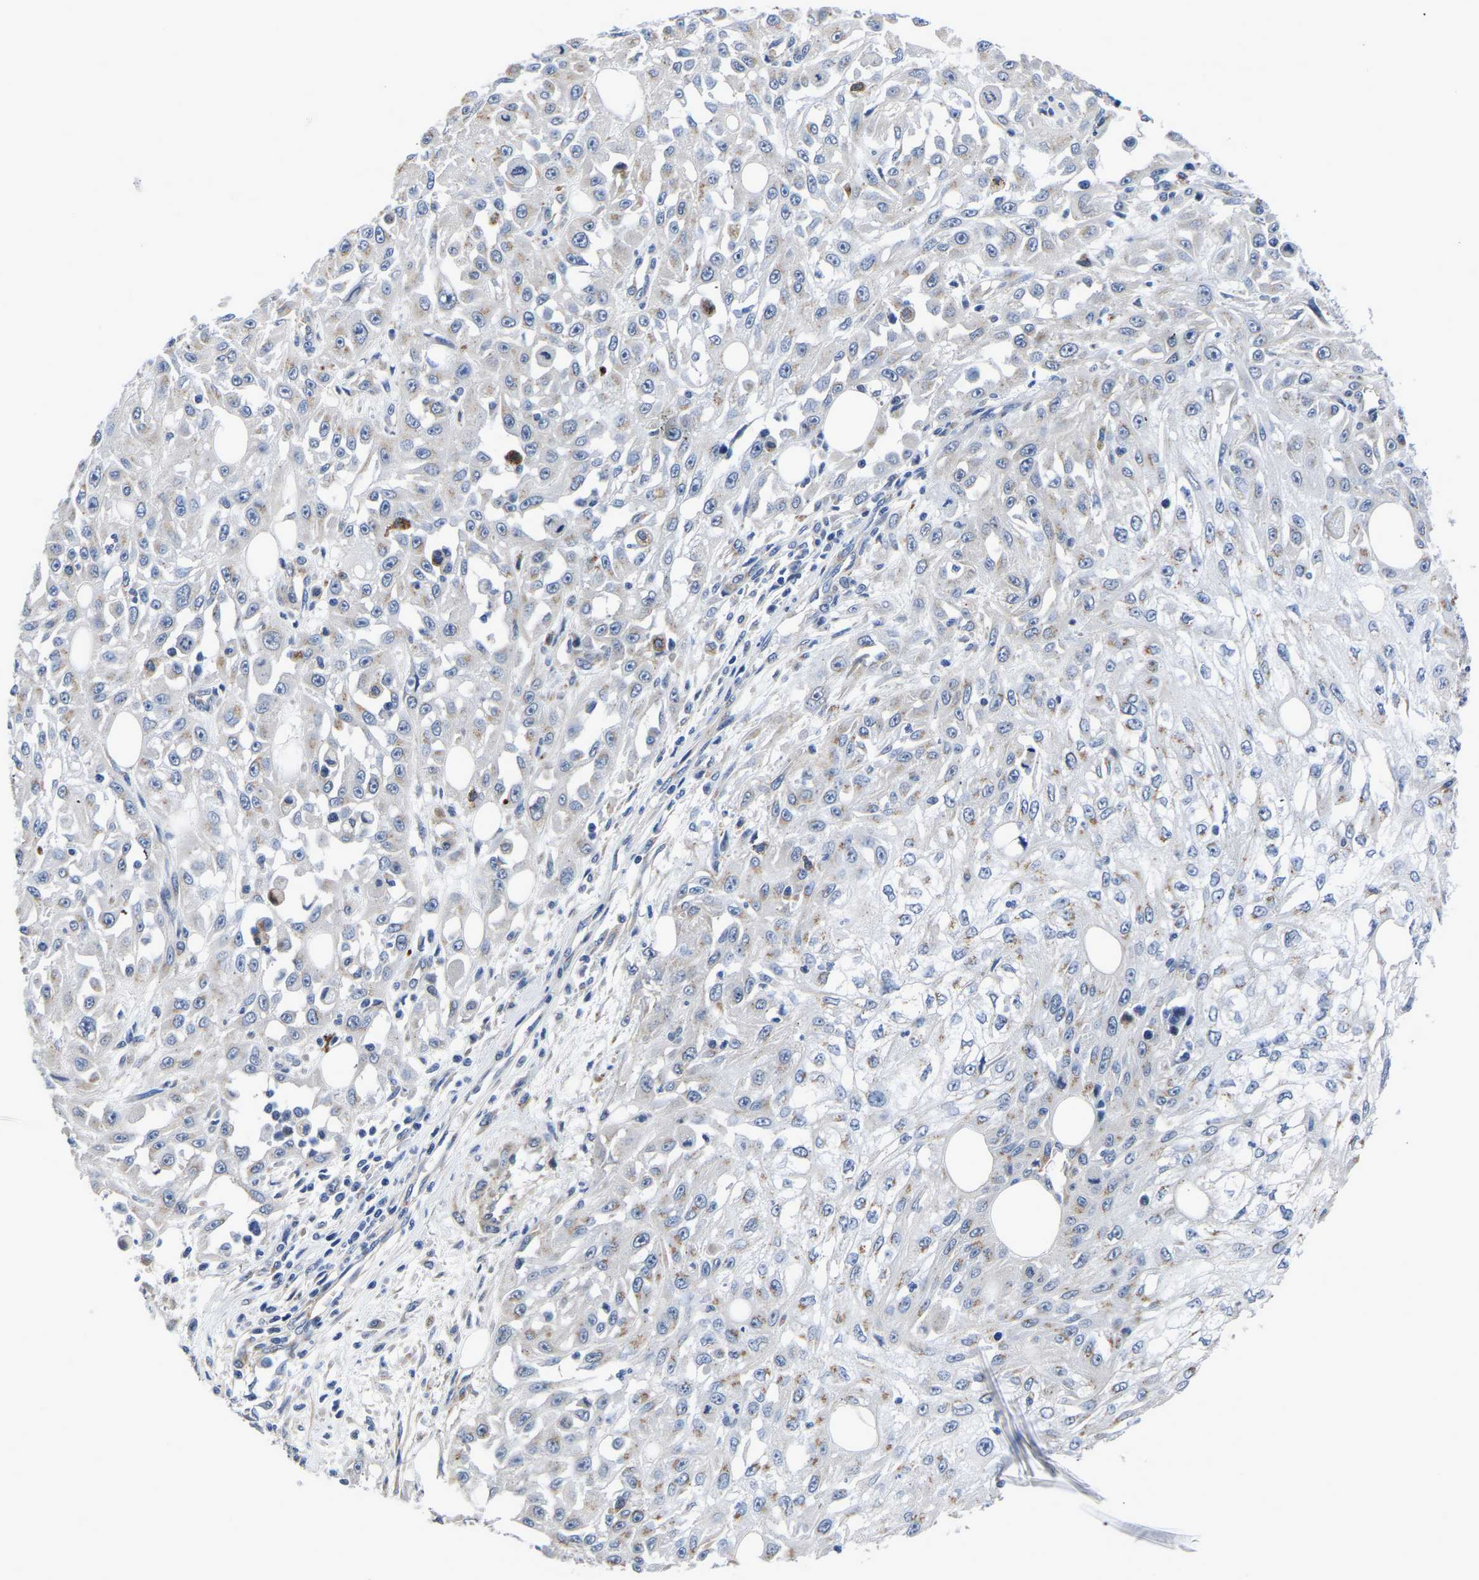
{"staining": {"intensity": "weak", "quantity": "<25%", "location": "cytoplasmic/membranous"}, "tissue": "skin cancer", "cell_type": "Tumor cells", "image_type": "cancer", "snomed": [{"axis": "morphology", "description": "Squamous cell carcinoma, NOS"}, {"axis": "morphology", "description": "Squamous cell carcinoma, metastatic, NOS"}, {"axis": "topography", "description": "Skin"}, {"axis": "topography", "description": "Lymph node"}], "caption": "This photomicrograph is of skin cancer stained with immunohistochemistry to label a protein in brown with the nuclei are counter-stained blue. There is no staining in tumor cells.", "gene": "PDLIM7", "patient": {"sex": "male", "age": 75}}